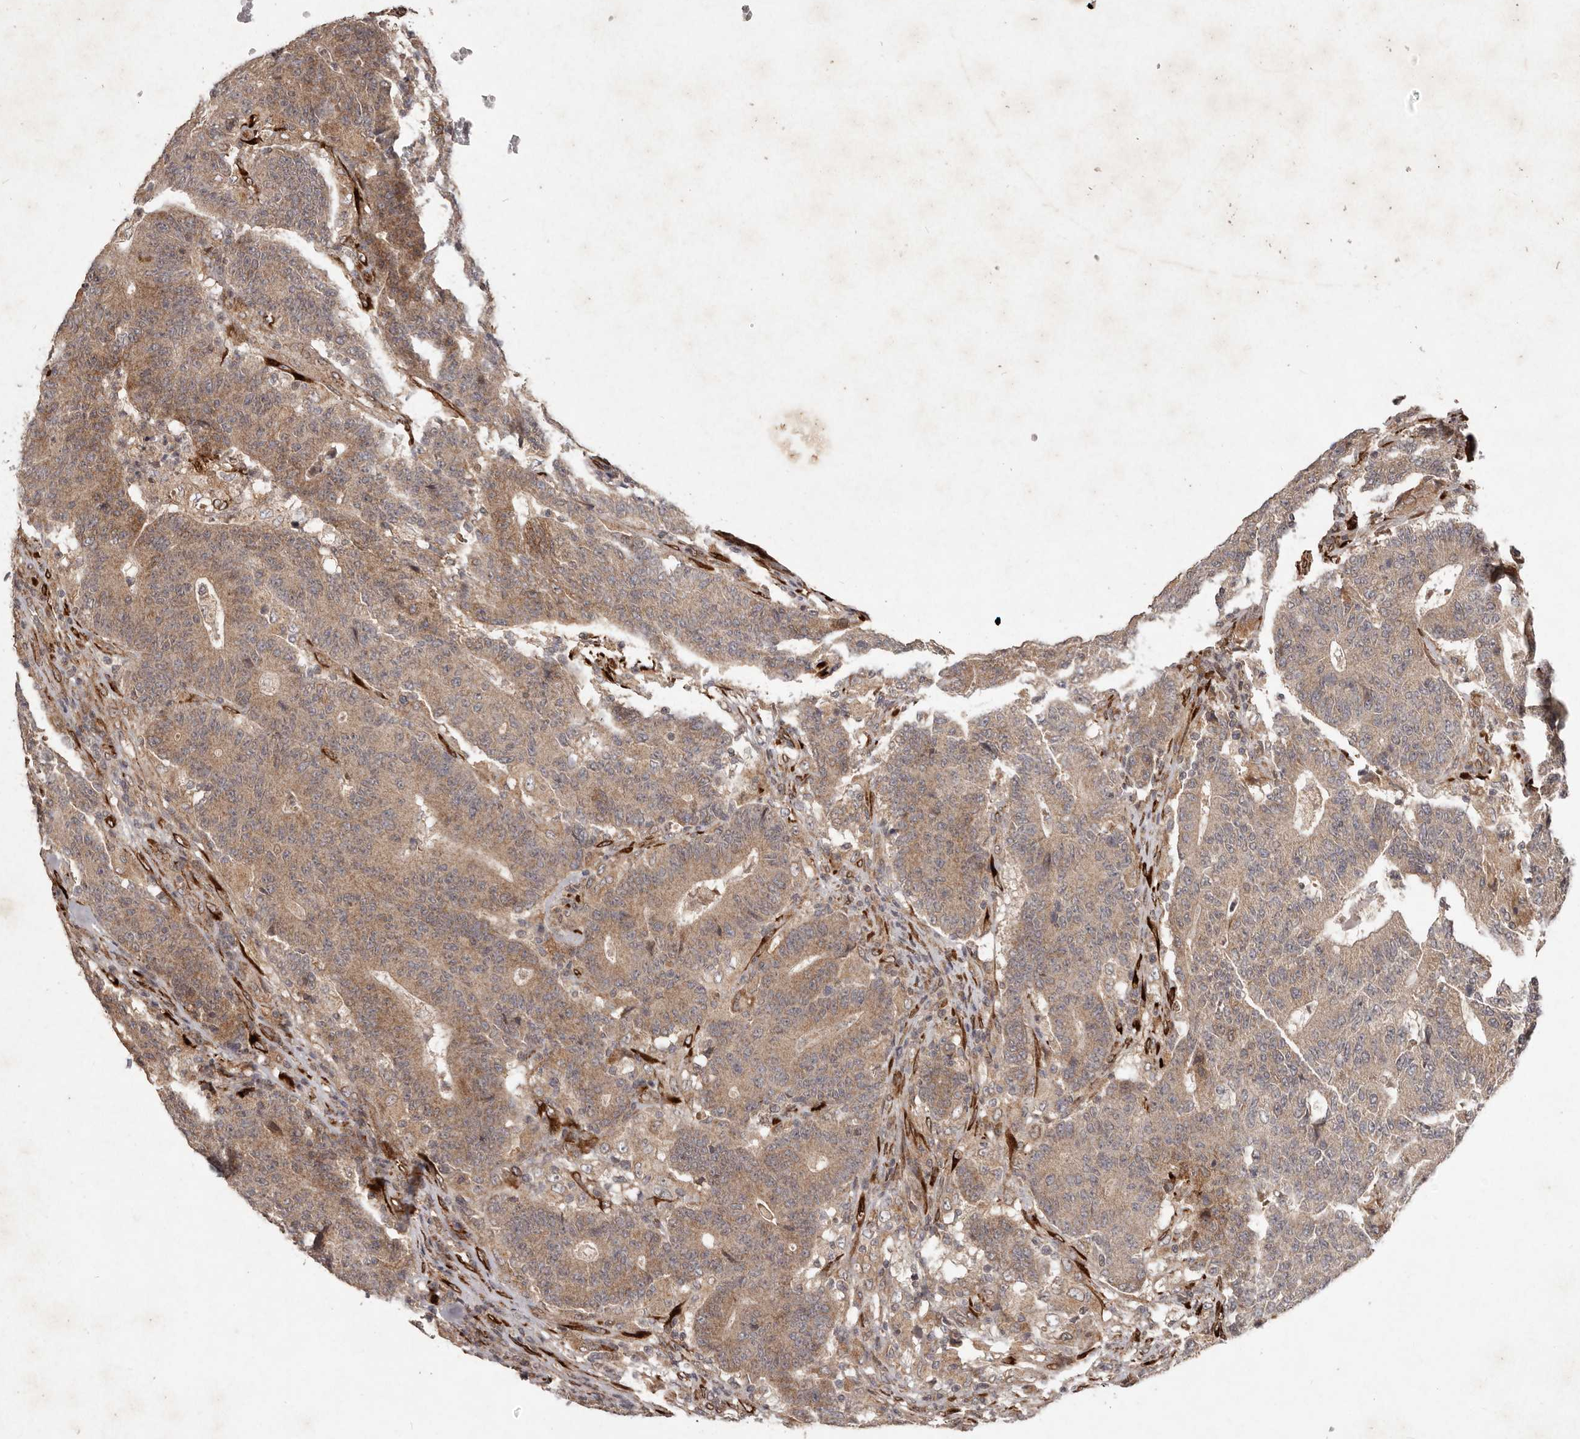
{"staining": {"intensity": "moderate", "quantity": ">75%", "location": "cytoplasmic/membranous"}, "tissue": "colorectal cancer", "cell_type": "Tumor cells", "image_type": "cancer", "snomed": [{"axis": "morphology", "description": "Normal tissue, NOS"}, {"axis": "morphology", "description": "Adenocarcinoma, NOS"}, {"axis": "topography", "description": "Colon"}], "caption": "This micrograph reveals immunohistochemistry (IHC) staining of colorectal cancer (adenocarcinoma), with medium moderate cytoplasmic/membranous positivity in about >75% of tumor cells.", "gene": "PLOD2", "patient": {"sex": "female", "age": 75}}